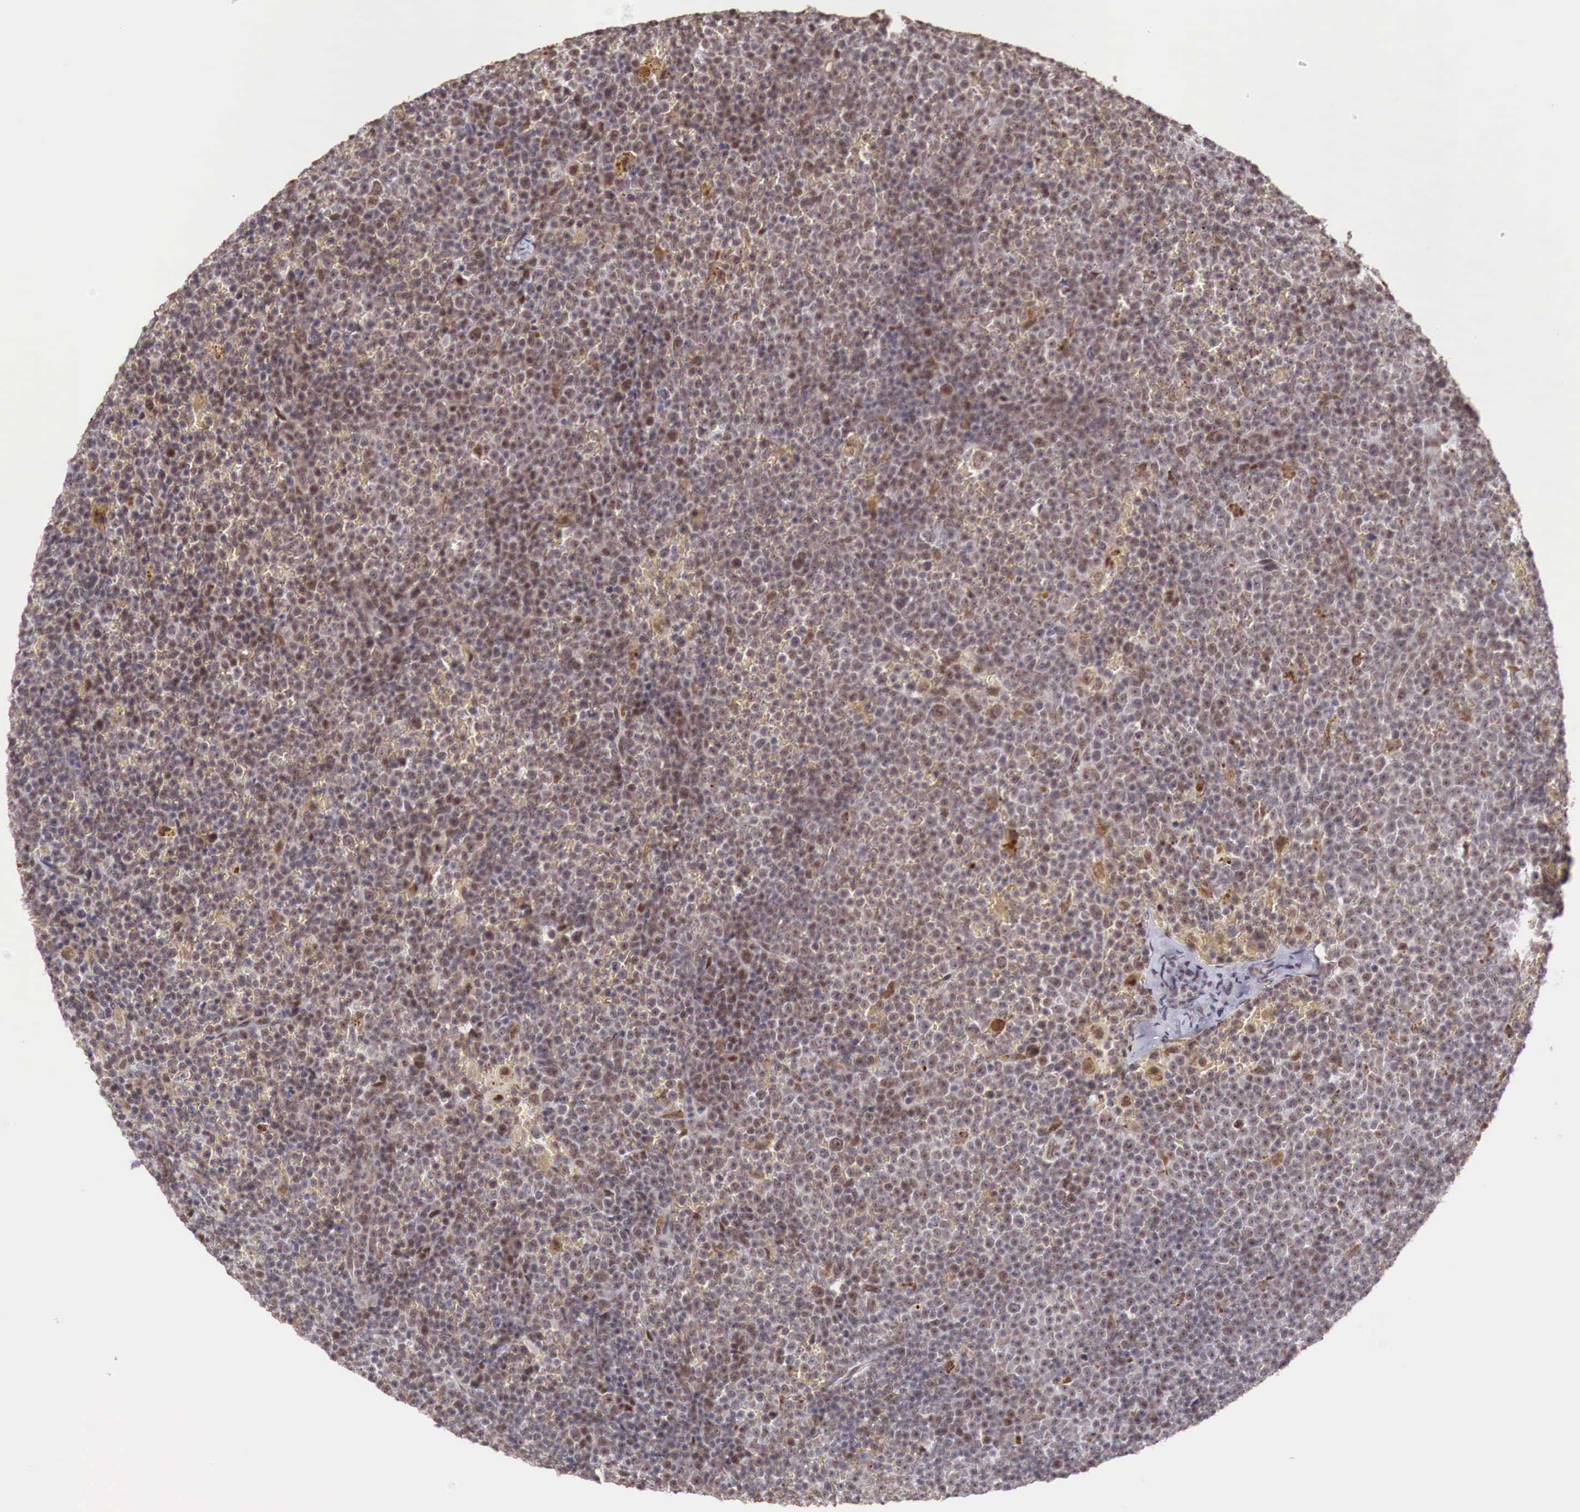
{"staining": {"intensity": "moderate", "quantity": "25%-75%", "location": "nuclear"}, "tissue": "lymphoma", "cell_type": "Tumor cells", "image_type": "cancer", "snomed": [{"axis": "morphology", "description": "Malignant lymphoma, non-Hodgkin's type, Low grade"}, {"axis": "topography", "description": "Lymph node"}], "caption": "The histopathology image exhibits staining of low-grade malignant lymphoma, non-Hodgkin's type, revealing moderate nuclear protein positivity (brown color) within tumor cells.", "gene": "FOXP2", "patient": {"sex": "male", "age": 50}}